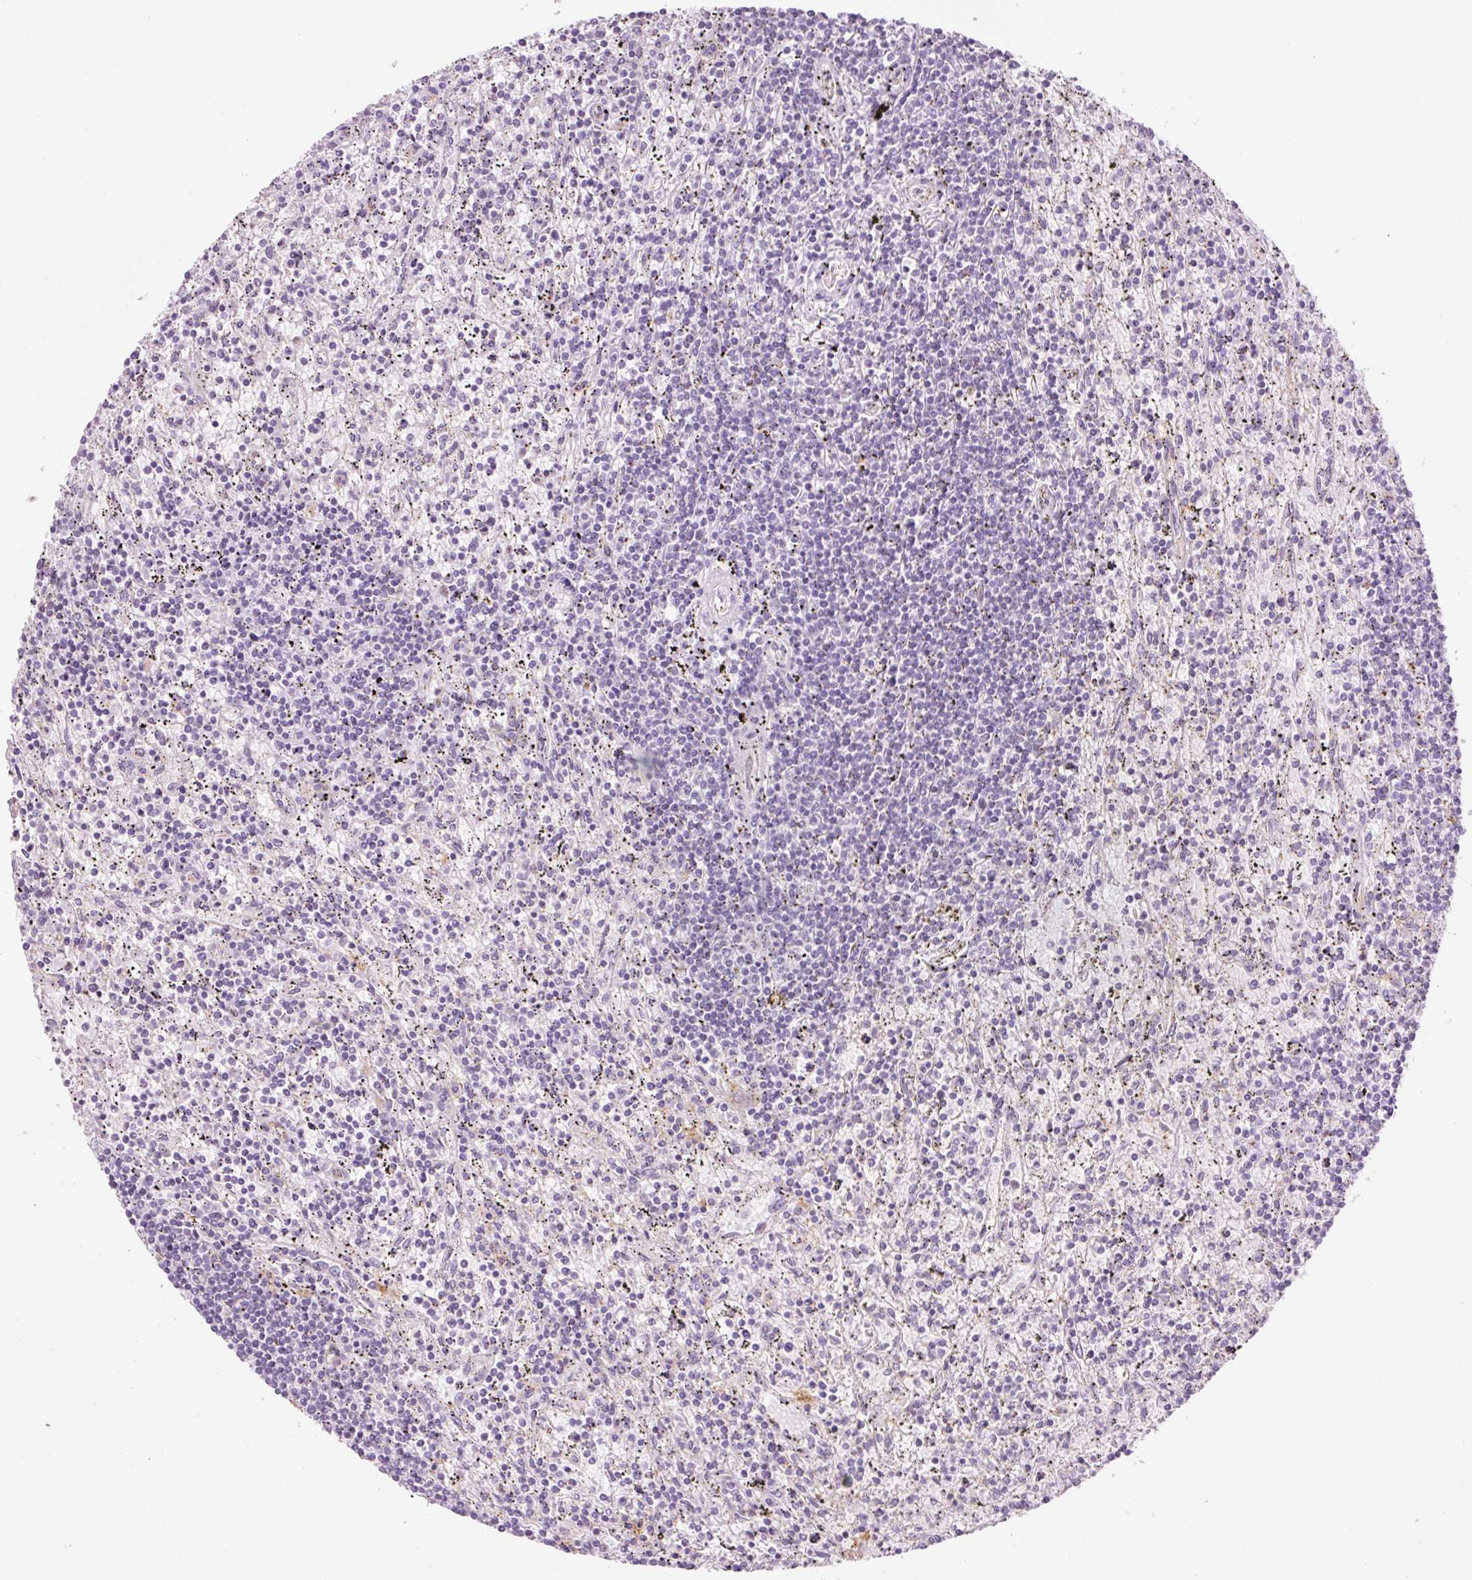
{"staining": {"intensity": "negative", "quantity": "none", "location": "none"}, "tissue": "lymphoma", "cell_type": "Tumor cells", "image_type": "cancer", "snomed": [{"axis": "morphology", "description": "Malignant lymphoma, non-Hodgkin's type, Low grade"}, {"axis": "topography", "description": "Spleen"}], "caption": "The histopathology image displays no staining of tumor cells in lymphoma.", "gene": "HSPA4L", "patient": {"sex": "male", "age": 76}}